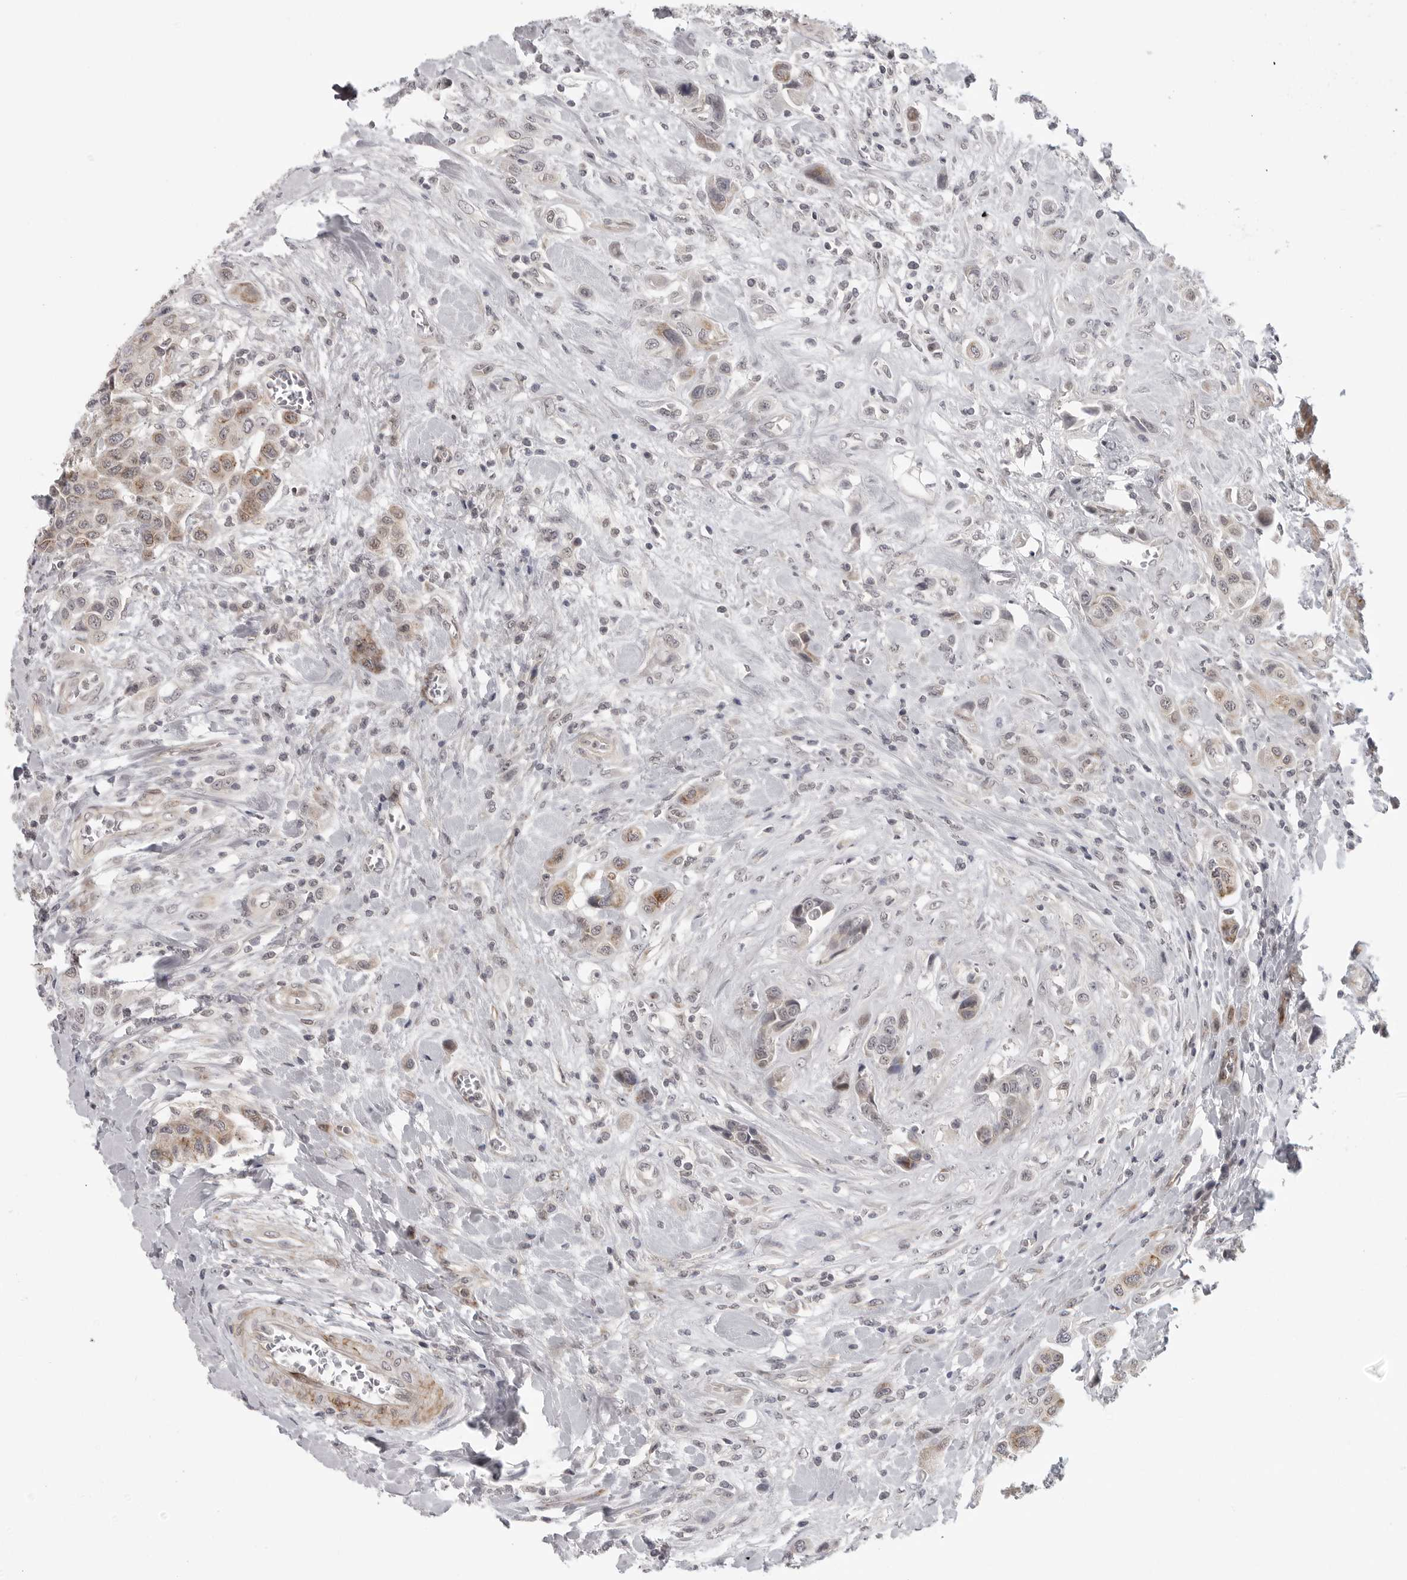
{"staining": {"intensity": "weak", "quantity": ">75%", "location": "cytoplasmic/membranous"}, "tissue": "urothelial cancer", "cell_type": "Tumor cells", "image_type": "cancer", "snomed": [{"axis": "morphology", "description": "Urothelial carcinoma, High grade"}, {"axis": "topography", "description": "Urinary bladder"}], "caption": "Immunohistochemical staining of human urothelial cancer exhibits low levels of weak cytoplasmic/membranous protein expression in approximately >75% of tumor cells. The staining is performed using DAB (3,3'-diaminobenzidine) brown chromogen to label protein expression. The nuclei are counter-stained blue using hematoxylin.", "gene": "TUT4", "patient": {"sex": "male", "age": 50}}